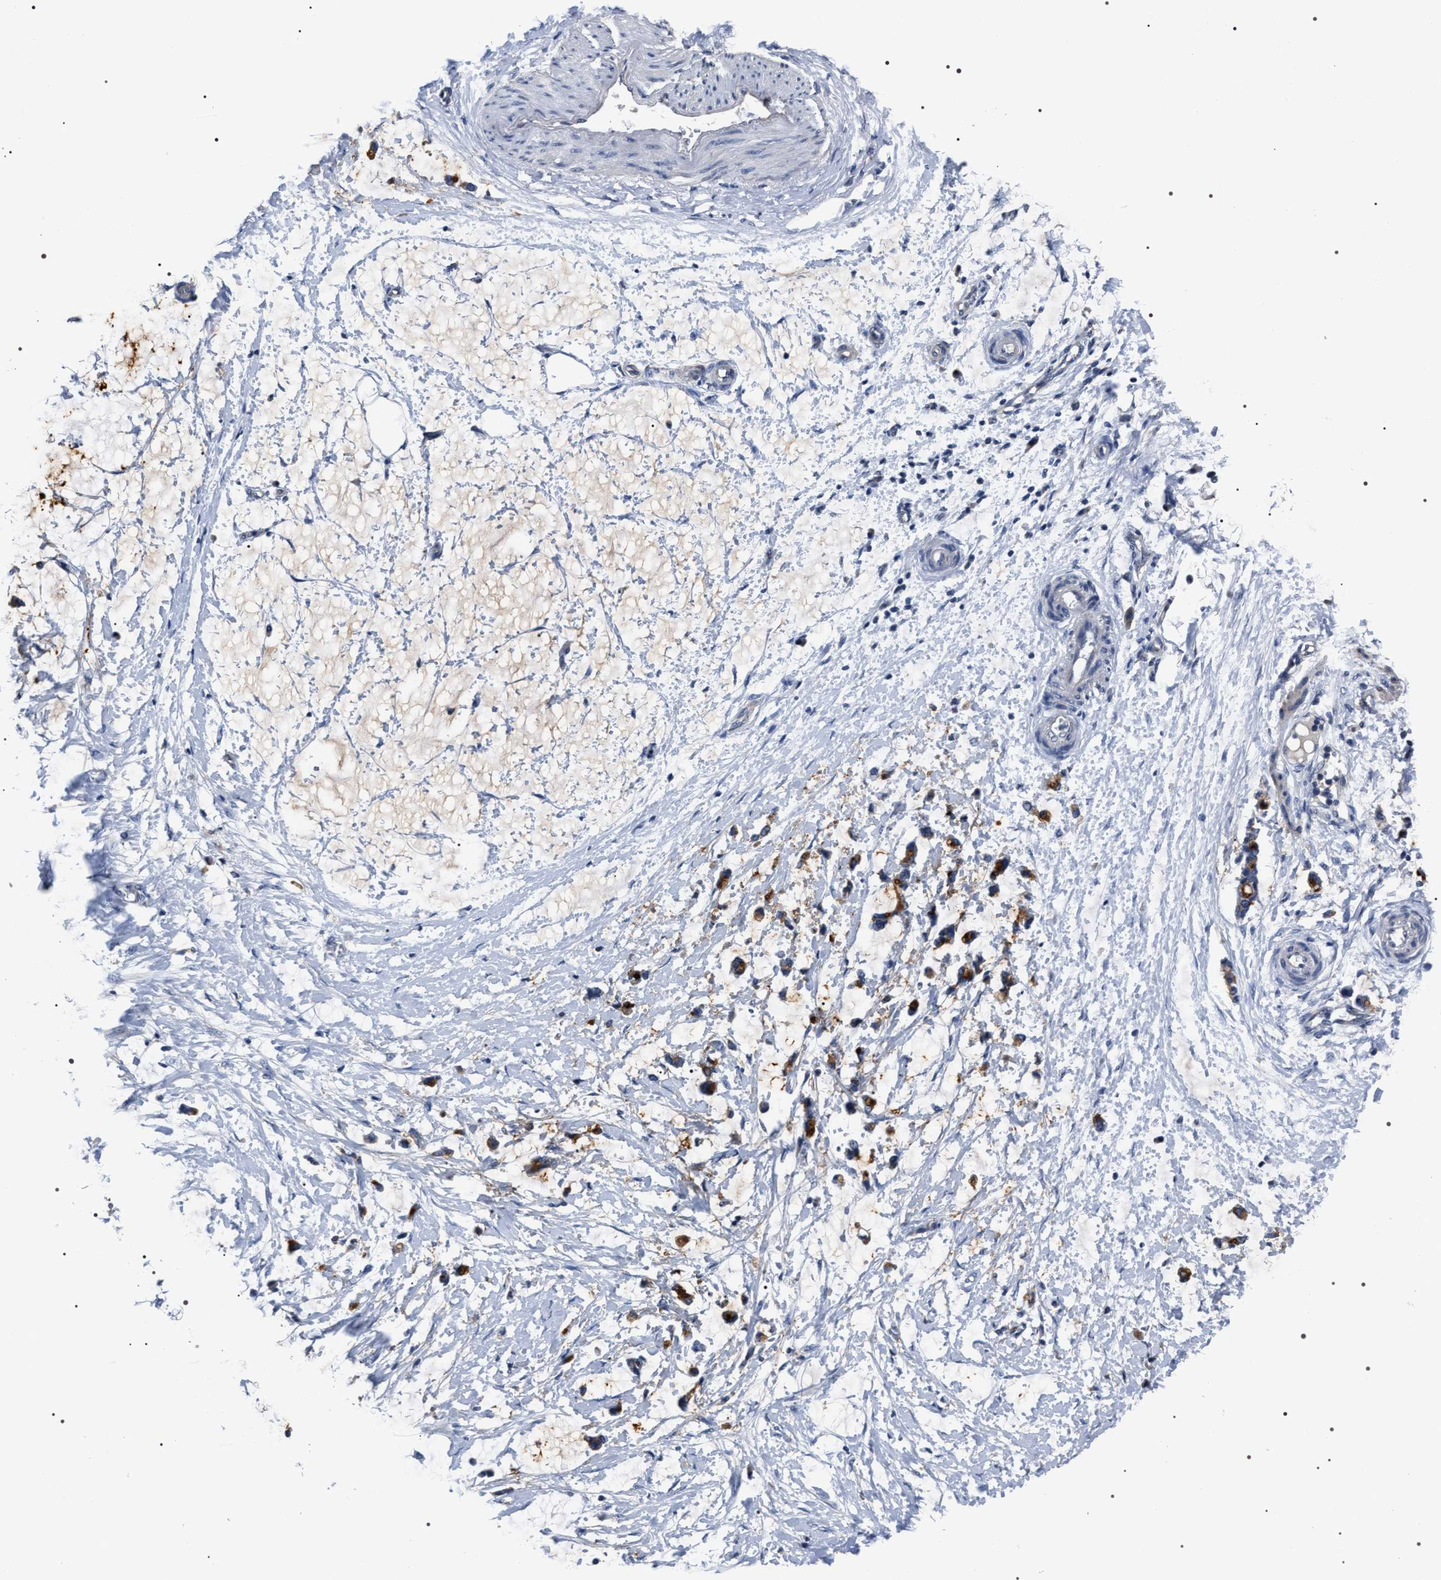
{"staining": {"intensity": "negative", "quantity": "none", "location": "none"}, "tissue": "adipose tissue", "cell_type": "Adipocytes", "image_type": "normal", "snomed": [{"axis": "morphology", "description": "Normal tissue, NOS"}, {"axis": "morphology", "description": "Adenocarcinoma, NOS"}, {"axis": "topography", "description": "Colon"}, {"axis": "topography", "description": "Peripheral nerve tissue"}], "caption": "Adipocytes show no significant positivity in benign adipose tissue.", "gene": "TRIM54", "patient": {"sex": "male", "age": 14}}